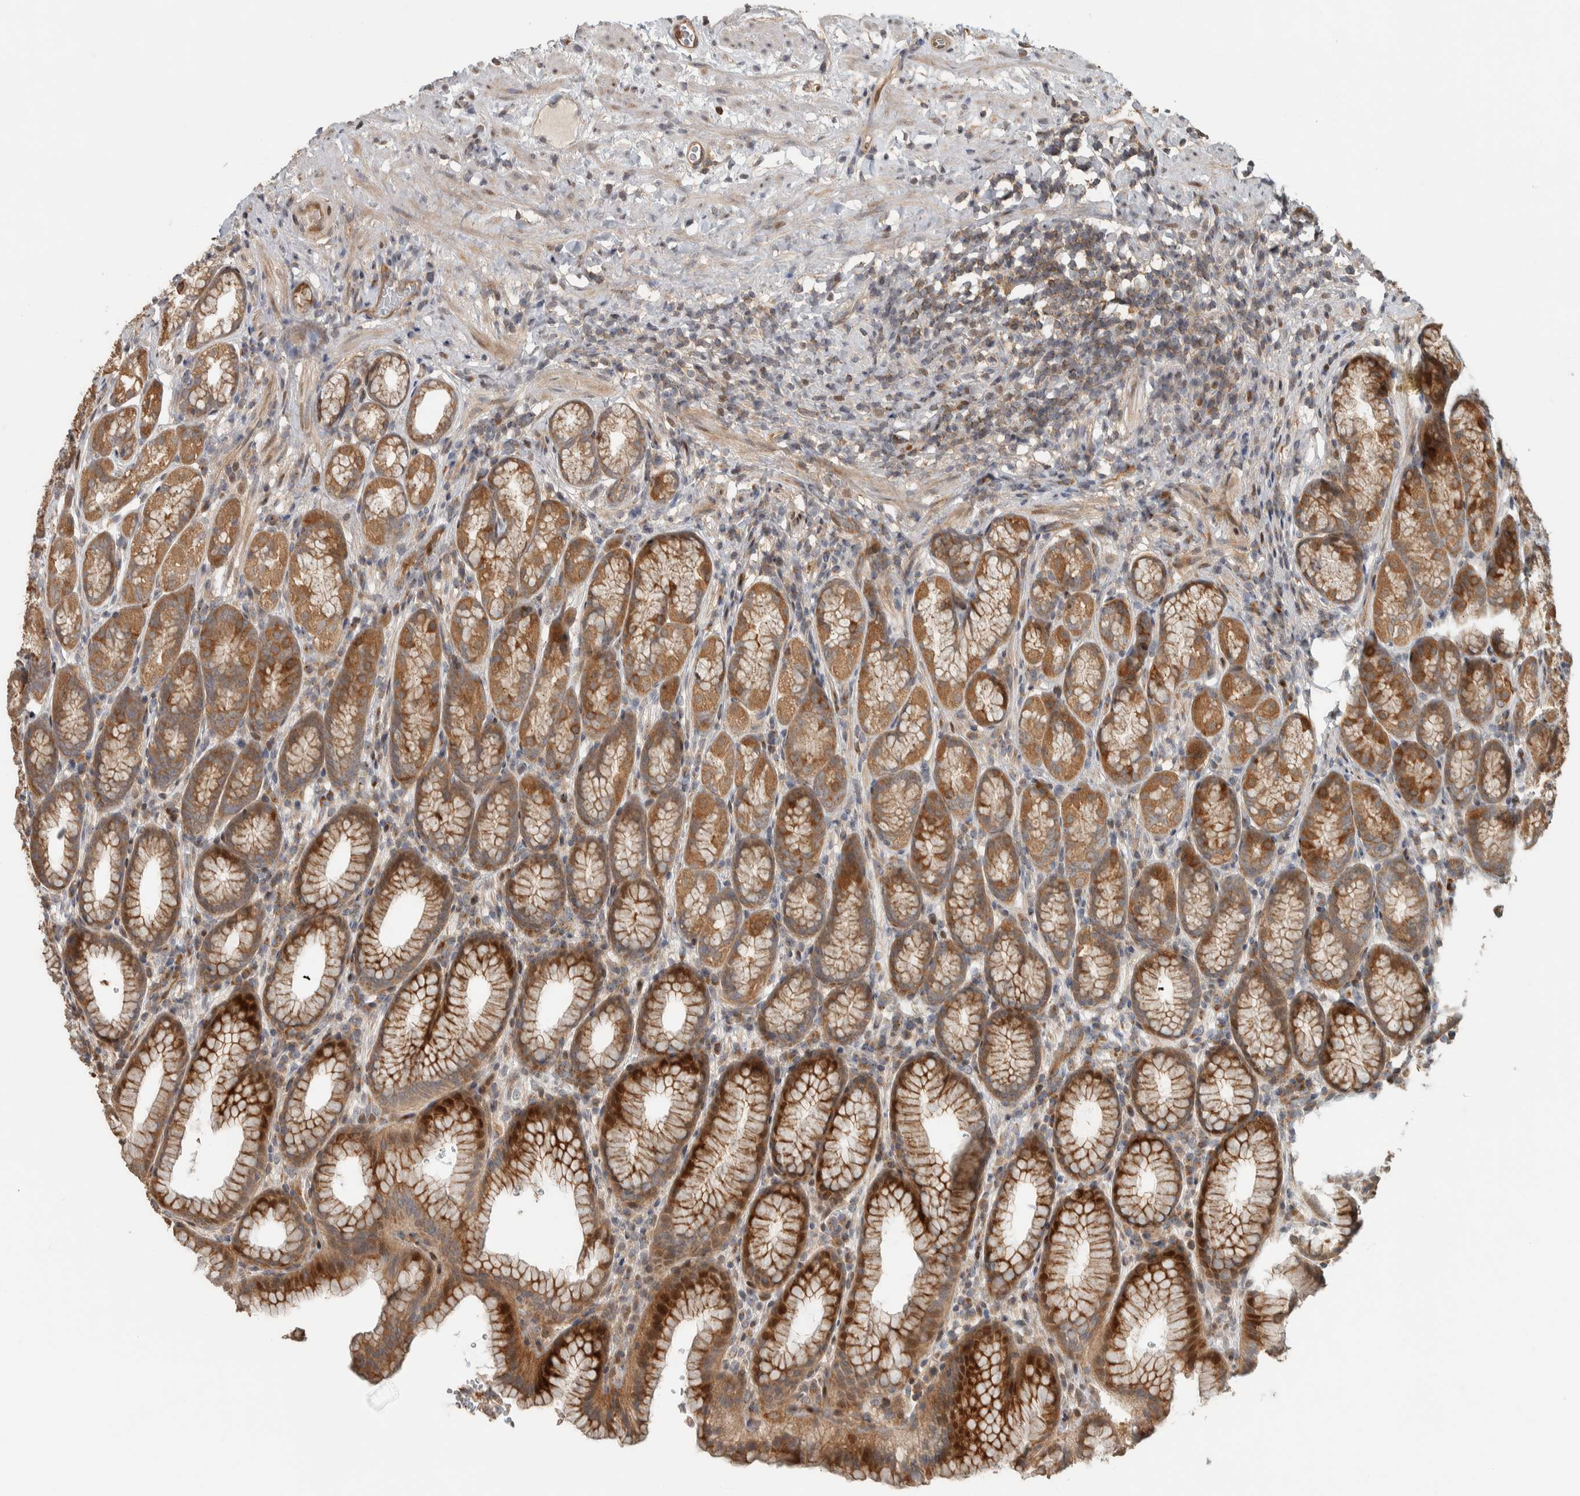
{"staining": {"intensity": "moderate", "quantity": ">75%", "location": "cytoplasmic/membranous"}, "tissue": "stomach", "cell_type": "Glandular cells", "image_type": "normal", "snomed": [{"axis": "morphology", "description": "Normal tissue, NOS"}, {"axis": "topography", "description": "Stomach"}], "caption": "Immunohistochemistry (IHC) photomicrograph of unremarkable stomach stained for a protein (brown), which exhibits medium levels of moderate cytoplasmic/membranous positivity in about >75% of glandular cells.", "gene": "CNTROB", "patient": {"sex": "male", "age": 42}}